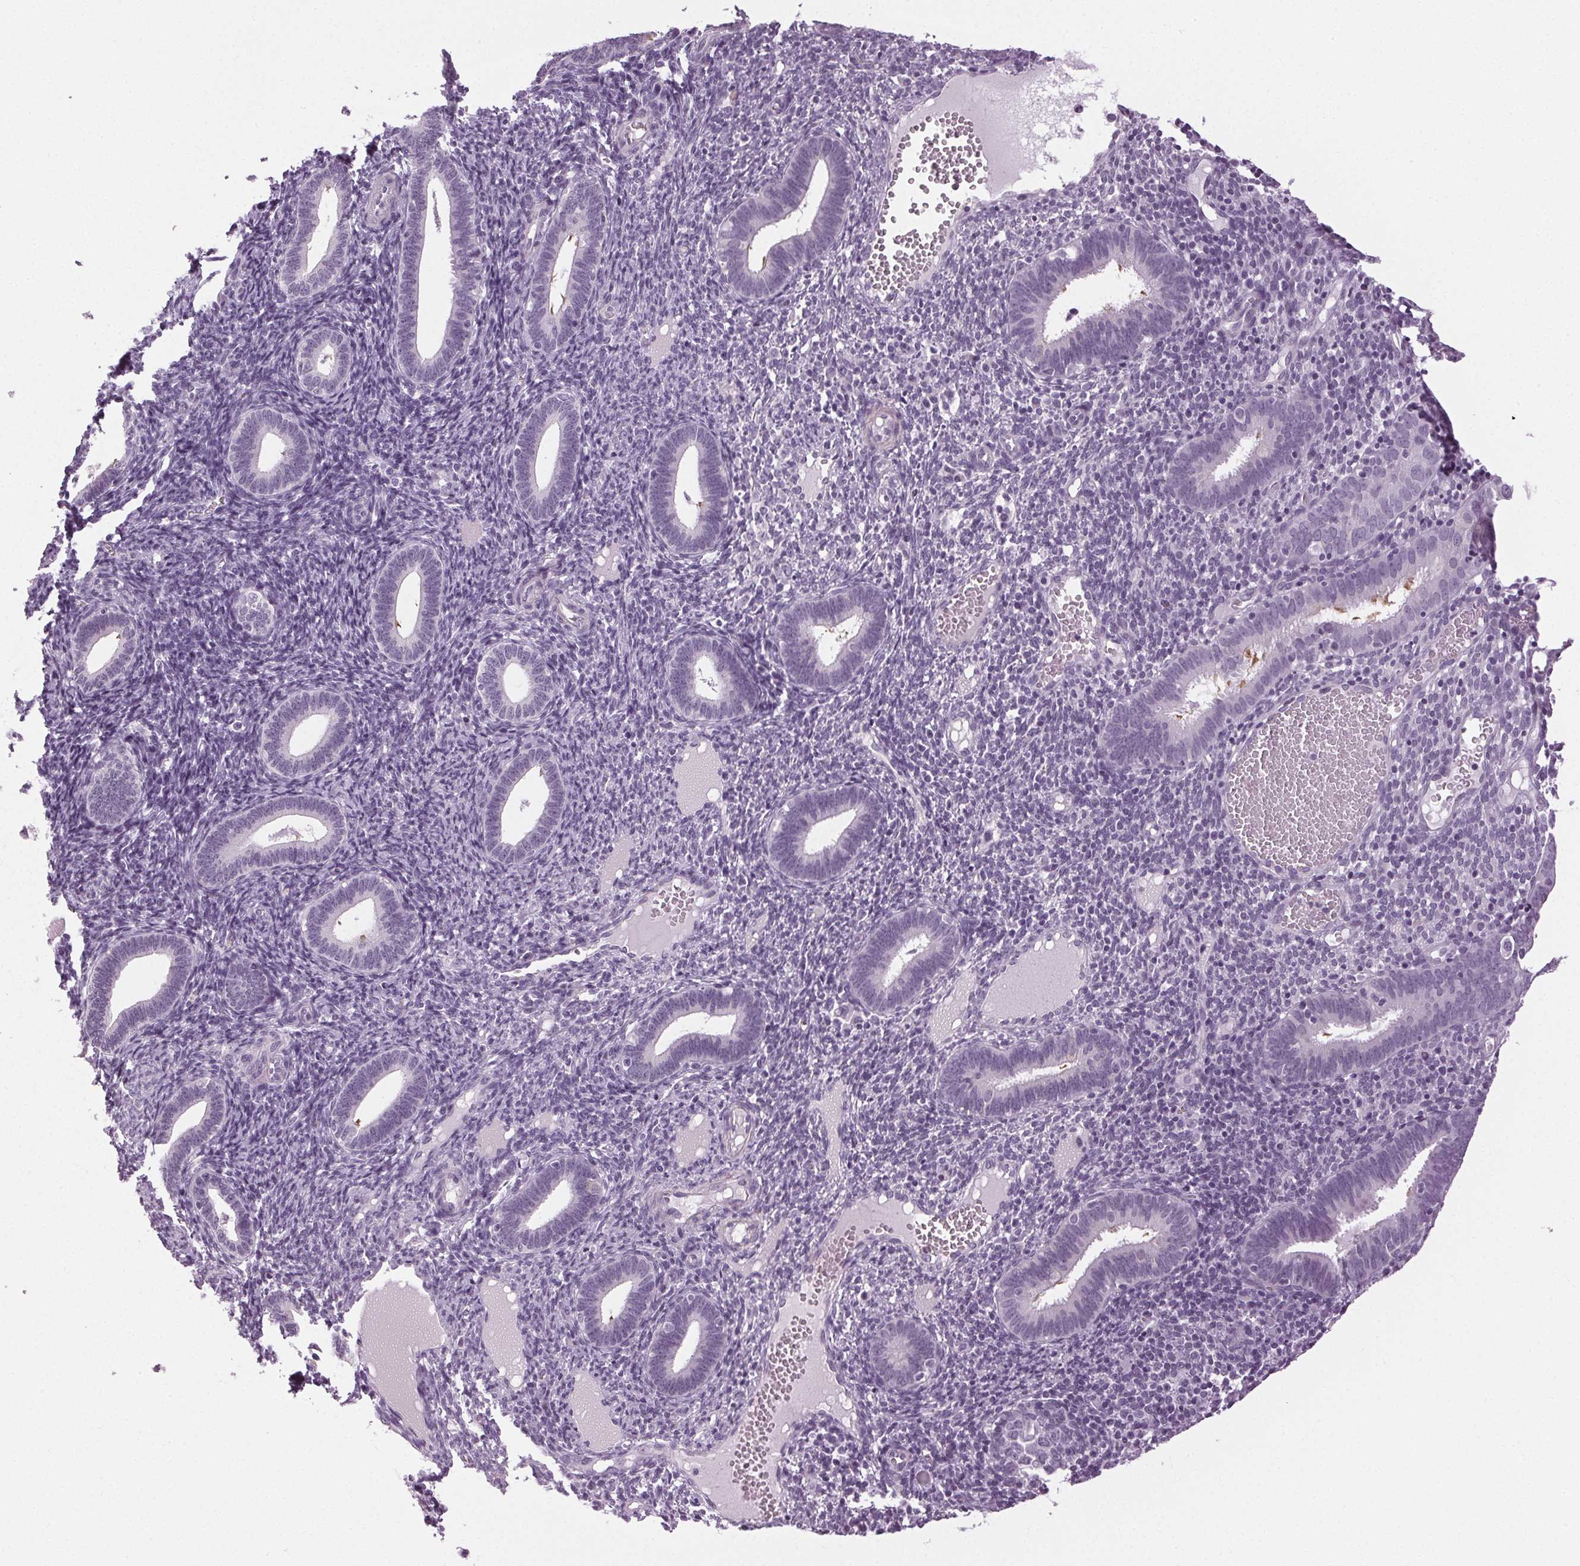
{"staining": {"intensity": "negative", "quantity": "none", "location": "none"}, "tissue": "endometrium", "cell_type": "Cells in endometrial stroma", "image_type": "normal", "snomed": [{"axis": "morphology", "description": "Normal tissue, NOS"}, {"axis": "topography", "description": "Endometrium"}], "caption": "IHC of benign human endometrium reveals no expression in cells in endometrial stroma.", "gene": "DNAH12", "patient": {"sex": "female", "age": 41}}